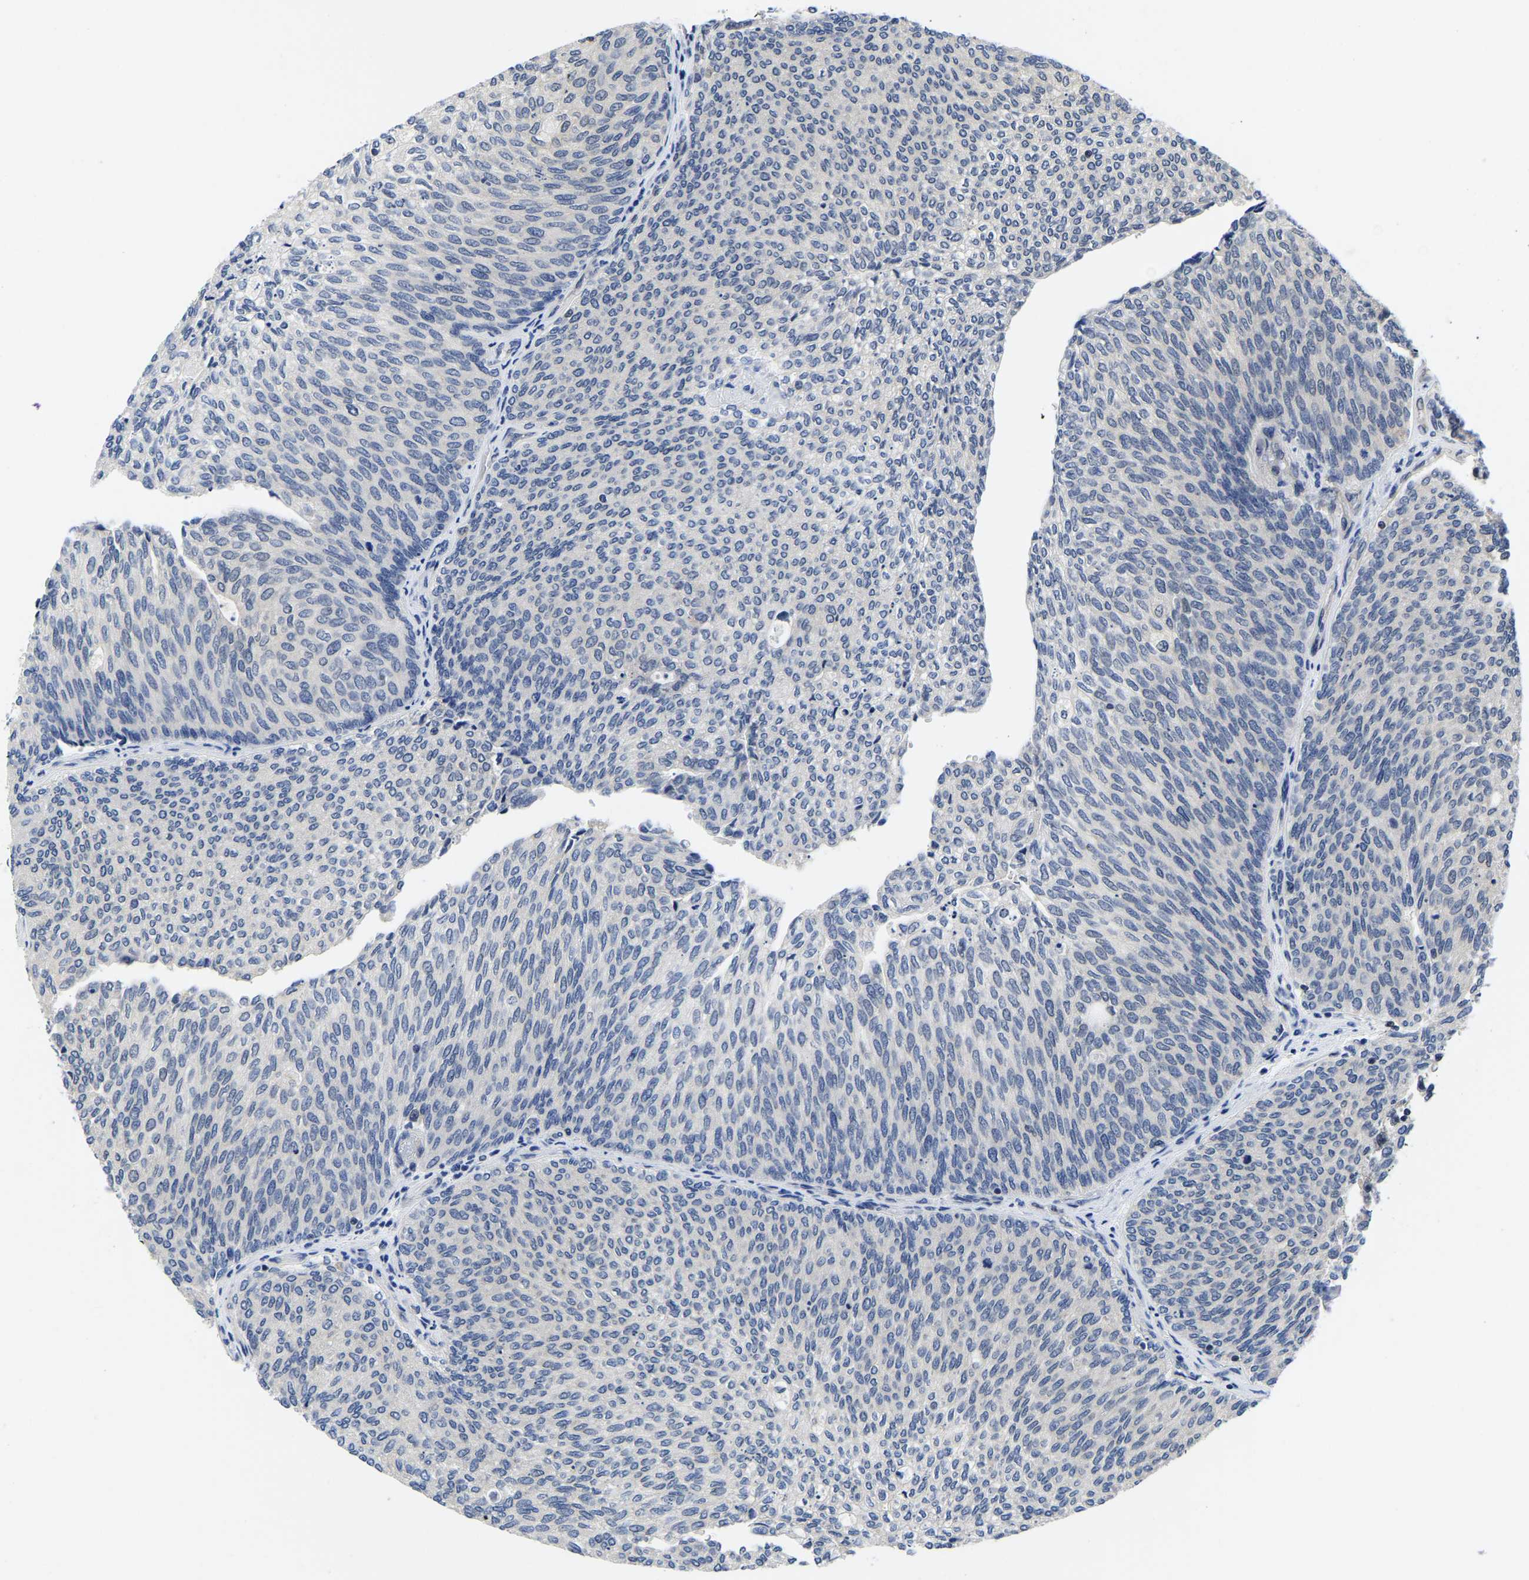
{"staining": {"intensity": "negative", "quantity": "none", "location": "none"}, "tissue": "urothelial cancer", "cell_type": "Tumor cells", "image_type": "cancer", "snomed": [{"axis": "morphology", "description": "Urothelial carcinoma, Low grade"}, {"axis": "topography", "description": "Urinary bladder"}], "caption": "Immunohistochemical staining of human urothelial carcinoma (low-grade) exhibits no significant expression in tumor cells.", "gene": "MCOLN2", "patient": {"sex": "female", "age": 79}}